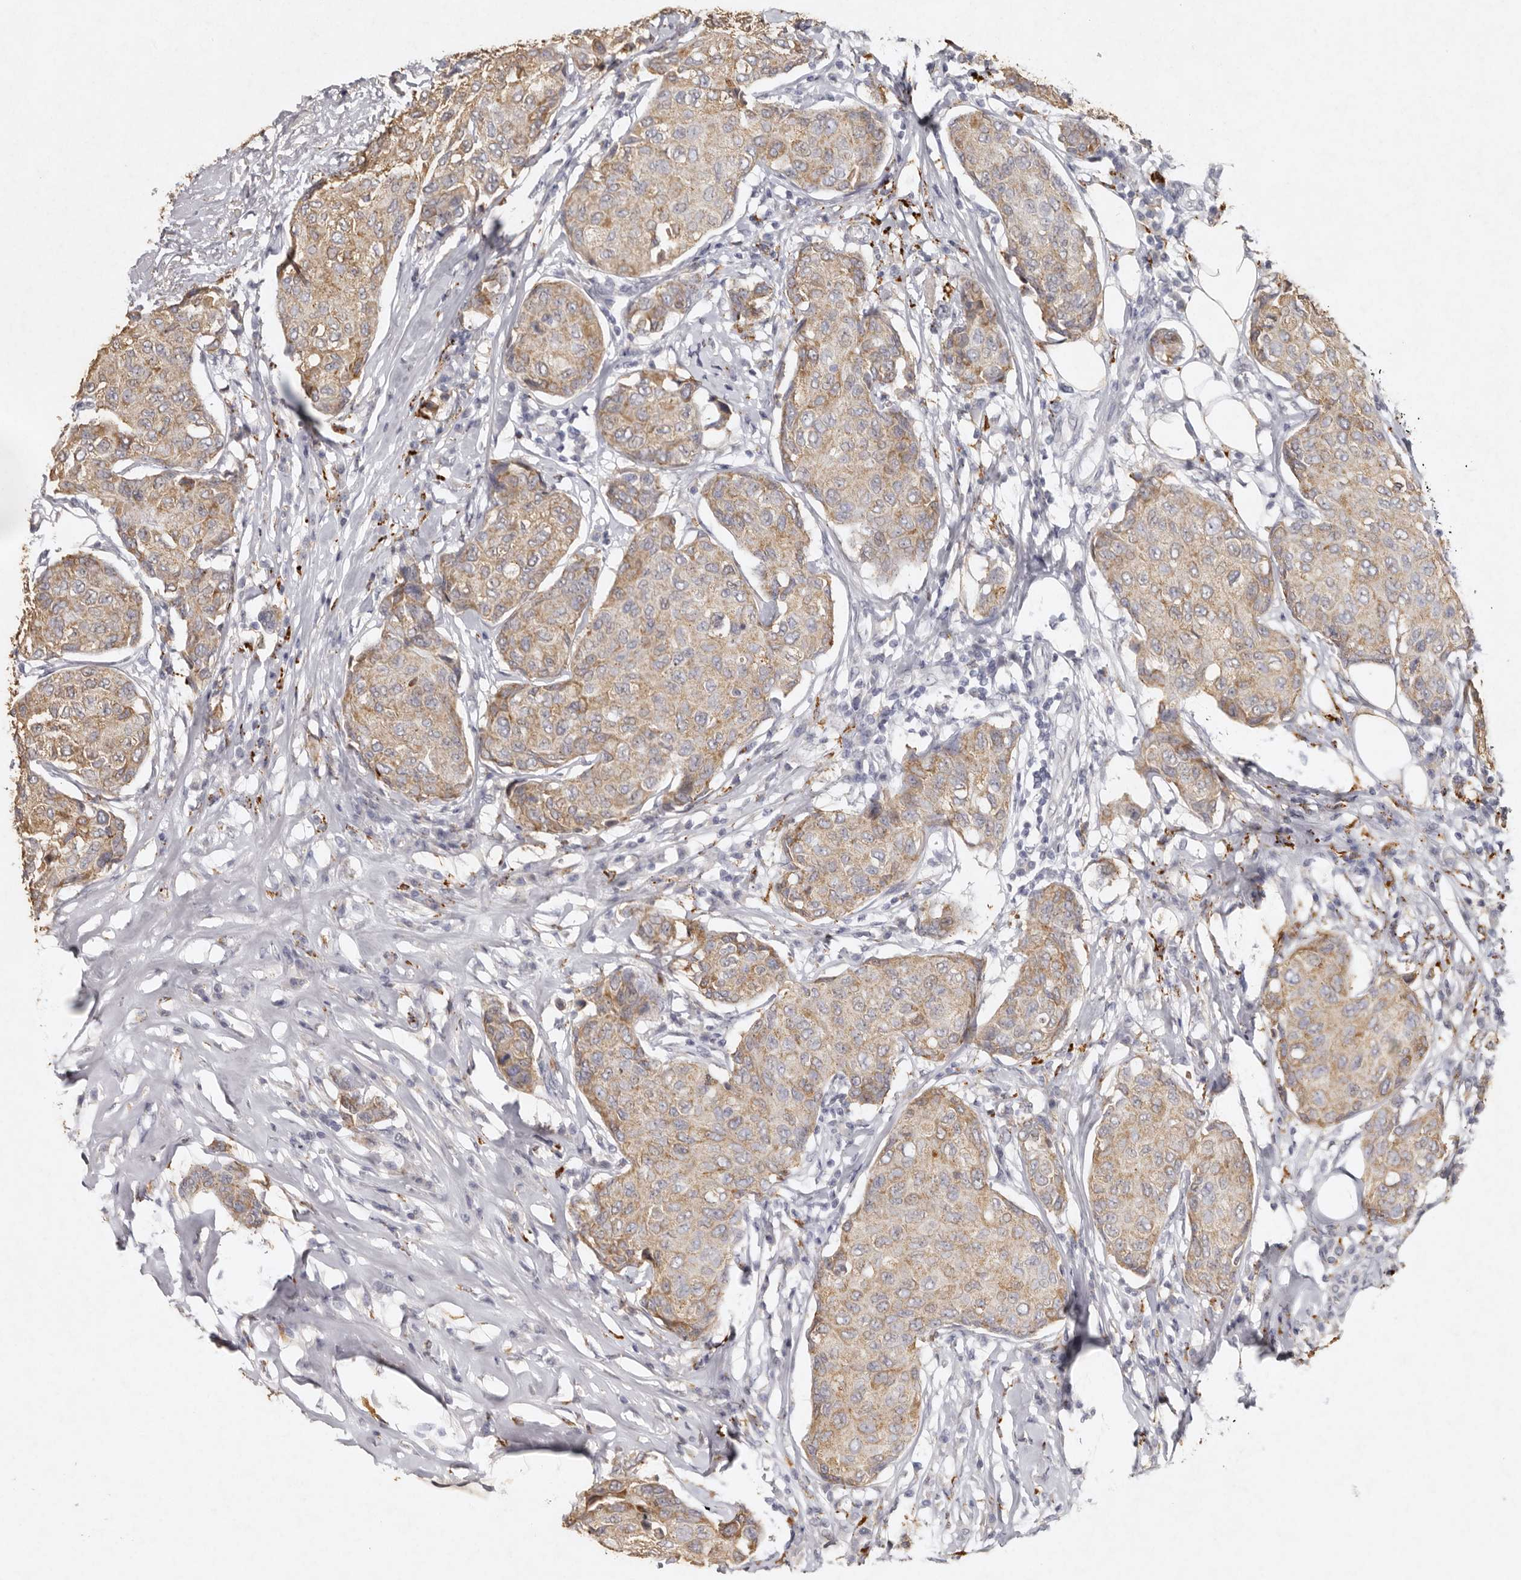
{"staining": {"intensity": "weak", "quantity": ">75%", "location": "cytoplasmic/membranous"}, "tissue": "breast cancer", "cell_type": "Tumor cells", "image_type": "cancer", "snomed": [{"axis": "morphology", "description": "Duct carcinoma"}, {"axis": "topography", "description": "Breast"}], "caption": "Human intraductal carcinoma (breast) stained with a brown dye shows weak cytoplasmic/membranous positive staining in approximately >75% of tumor cells.", "gene": "FAM185A", "patient": {"sex": "female", "age": 80}}